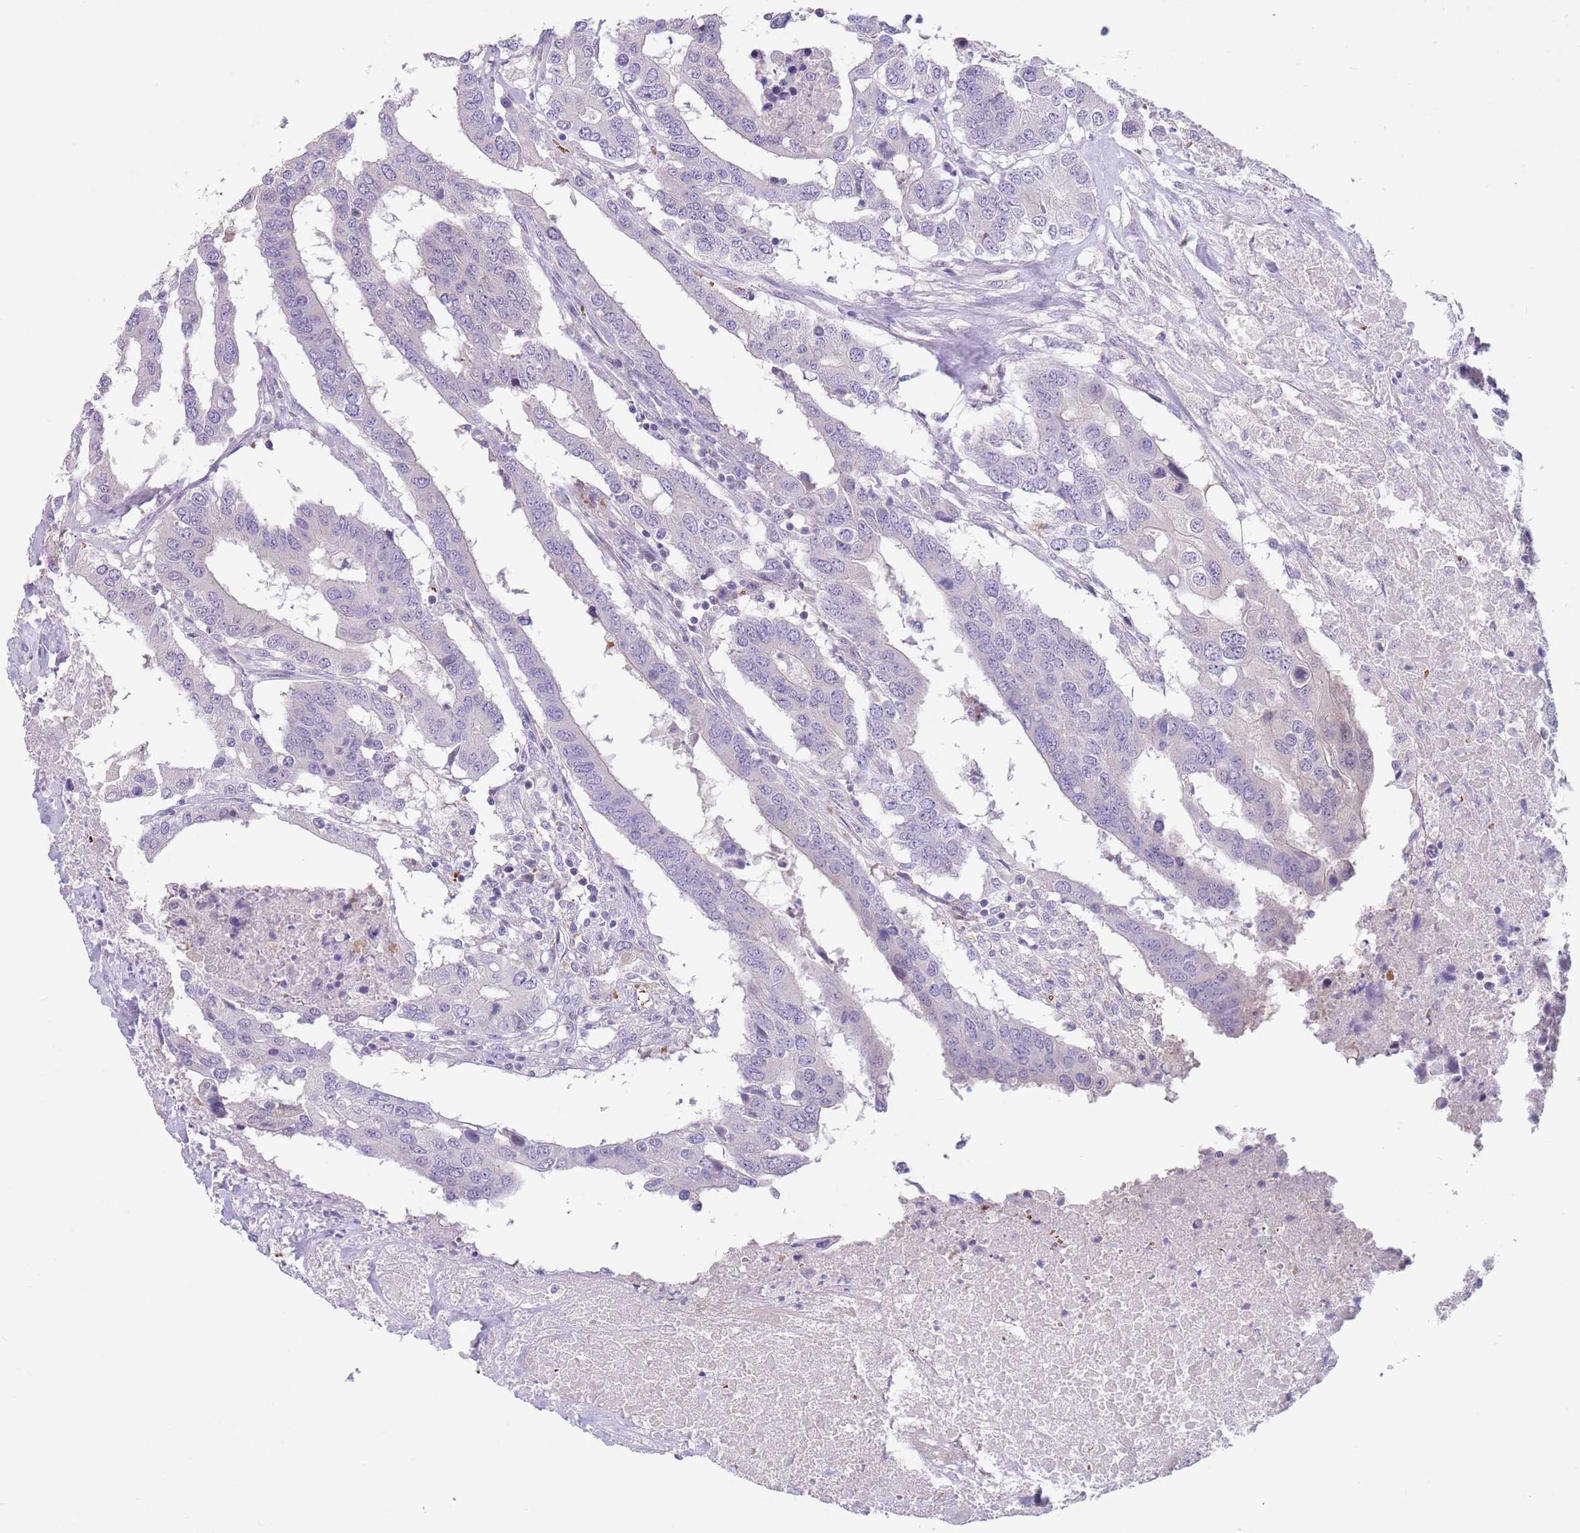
{"staining": {"intensity": "negative", "quantity": "none", "location": "none"}, "tissue": "colorectal cancer", "cell_type": "Tumor cells", "image_type": "cancer", "snomed": [{"axis": "morphology", "description": "Adenocarcinoma, NOS"}, {"axis": "topography", "description": "Colon"}], "caption": "The IHC image has no significant positivity in tumor cells of colorectal cancer (adenocarcinoma) tissue. (Immunohistochemistry (ihc), brightfield microscopy, high magnification).", "gene": "ZNF14", "patient": {"sex": "male", "age": 77}}